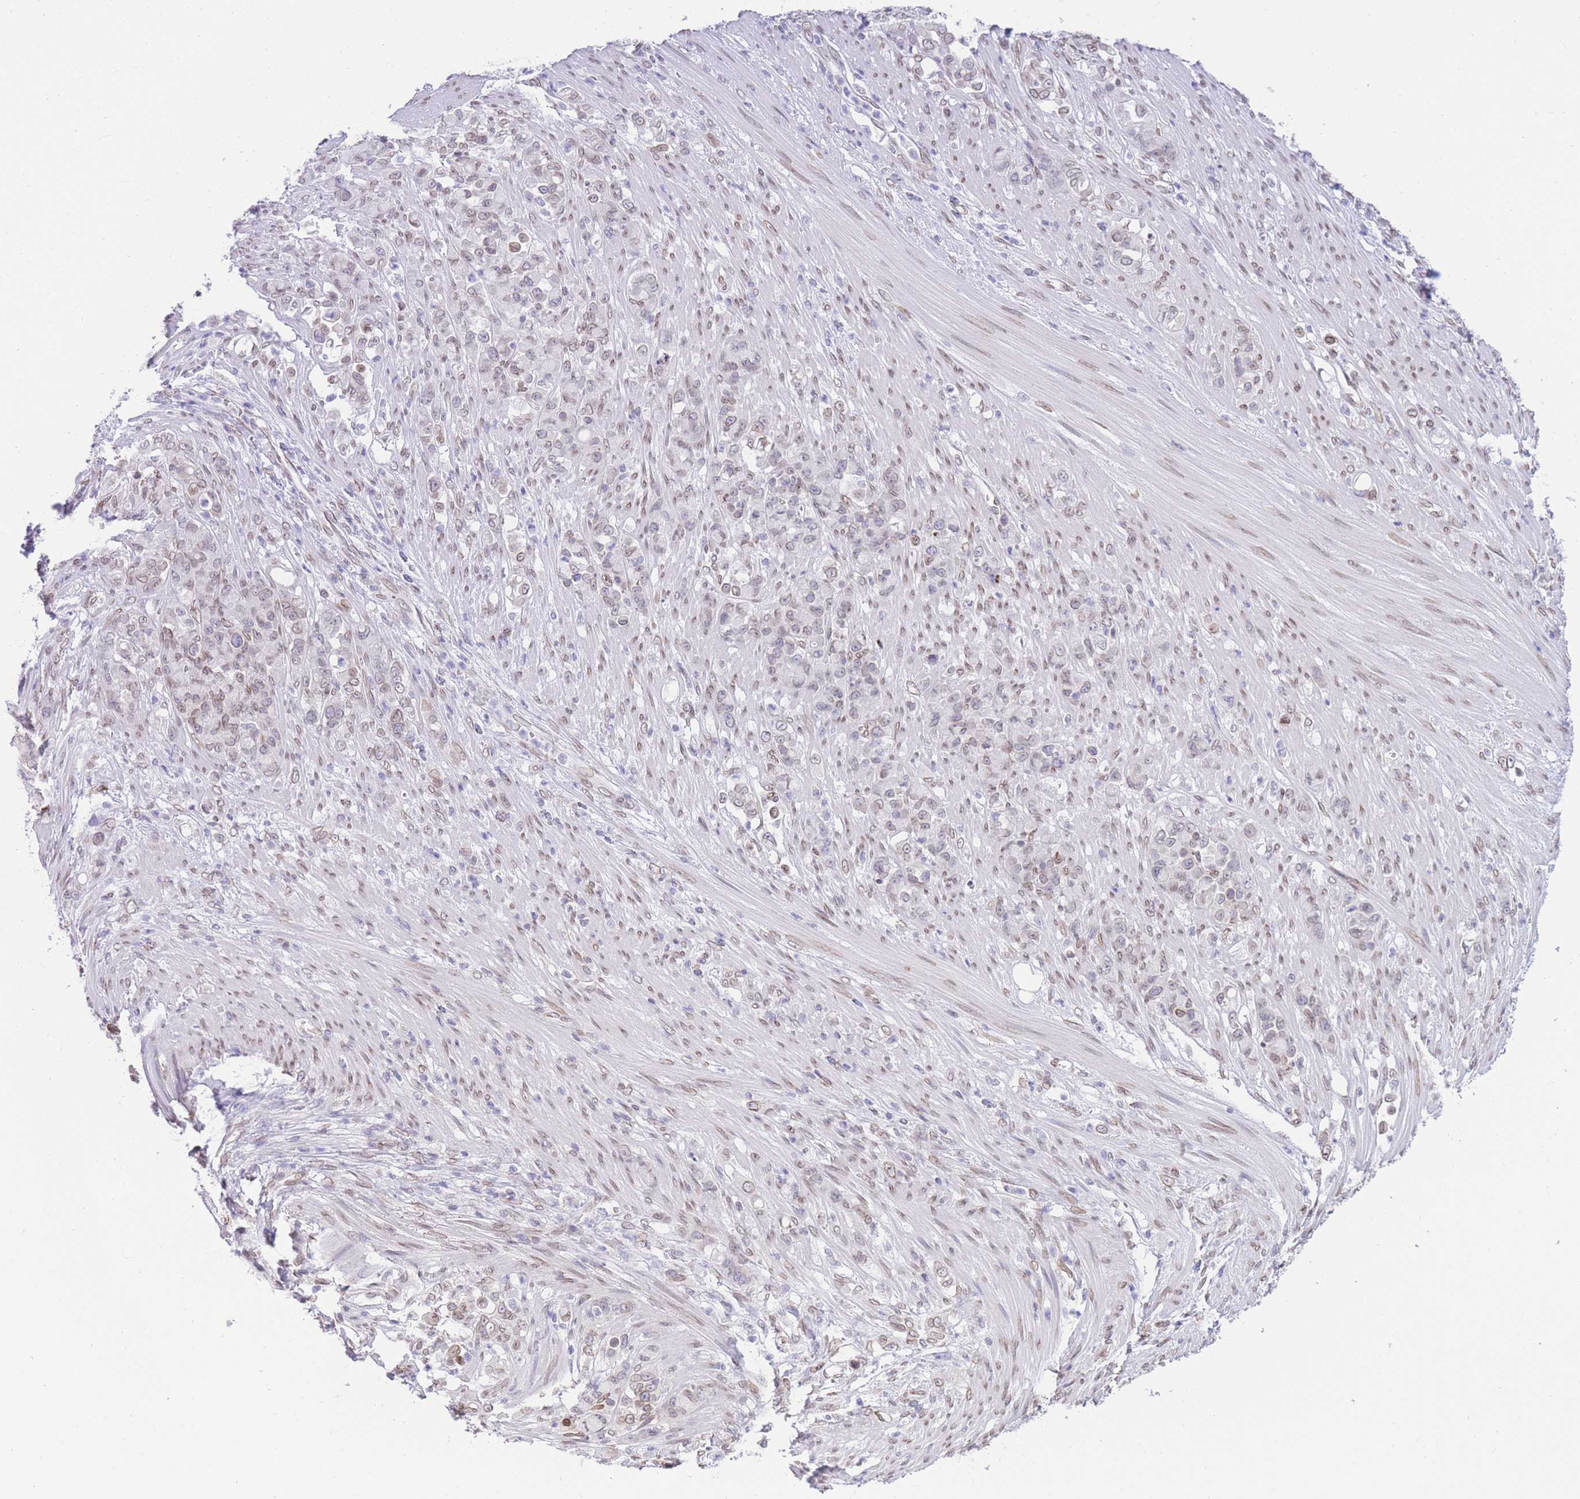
{"staining": {"intensity": "weak", "quantity": "25%-75%", "location": "cytoplasmic/membranous,nuclear"}, "tissue": "stomach cancer", "cell_type": "Tumor cells", "image_type": "cancer", "snomed": [{"axis": "morphology", "description": "Normal tissue, NOS"}, {"axis": "morphology", "description": "Adenocarcinoma, NOS"}, {"axis": "topography", "description": "Stomach"}], "caption": "Immunohistochemistry (IHC) (DAB) staining of adenocarcinoma (stomach) shows weak cytoplasmic/membranous and nuclear protein expression in approximately 25%-75% of tumor cells.", "gene": "OR10AD1", "patient": {"sex": "female", "age": 79}}